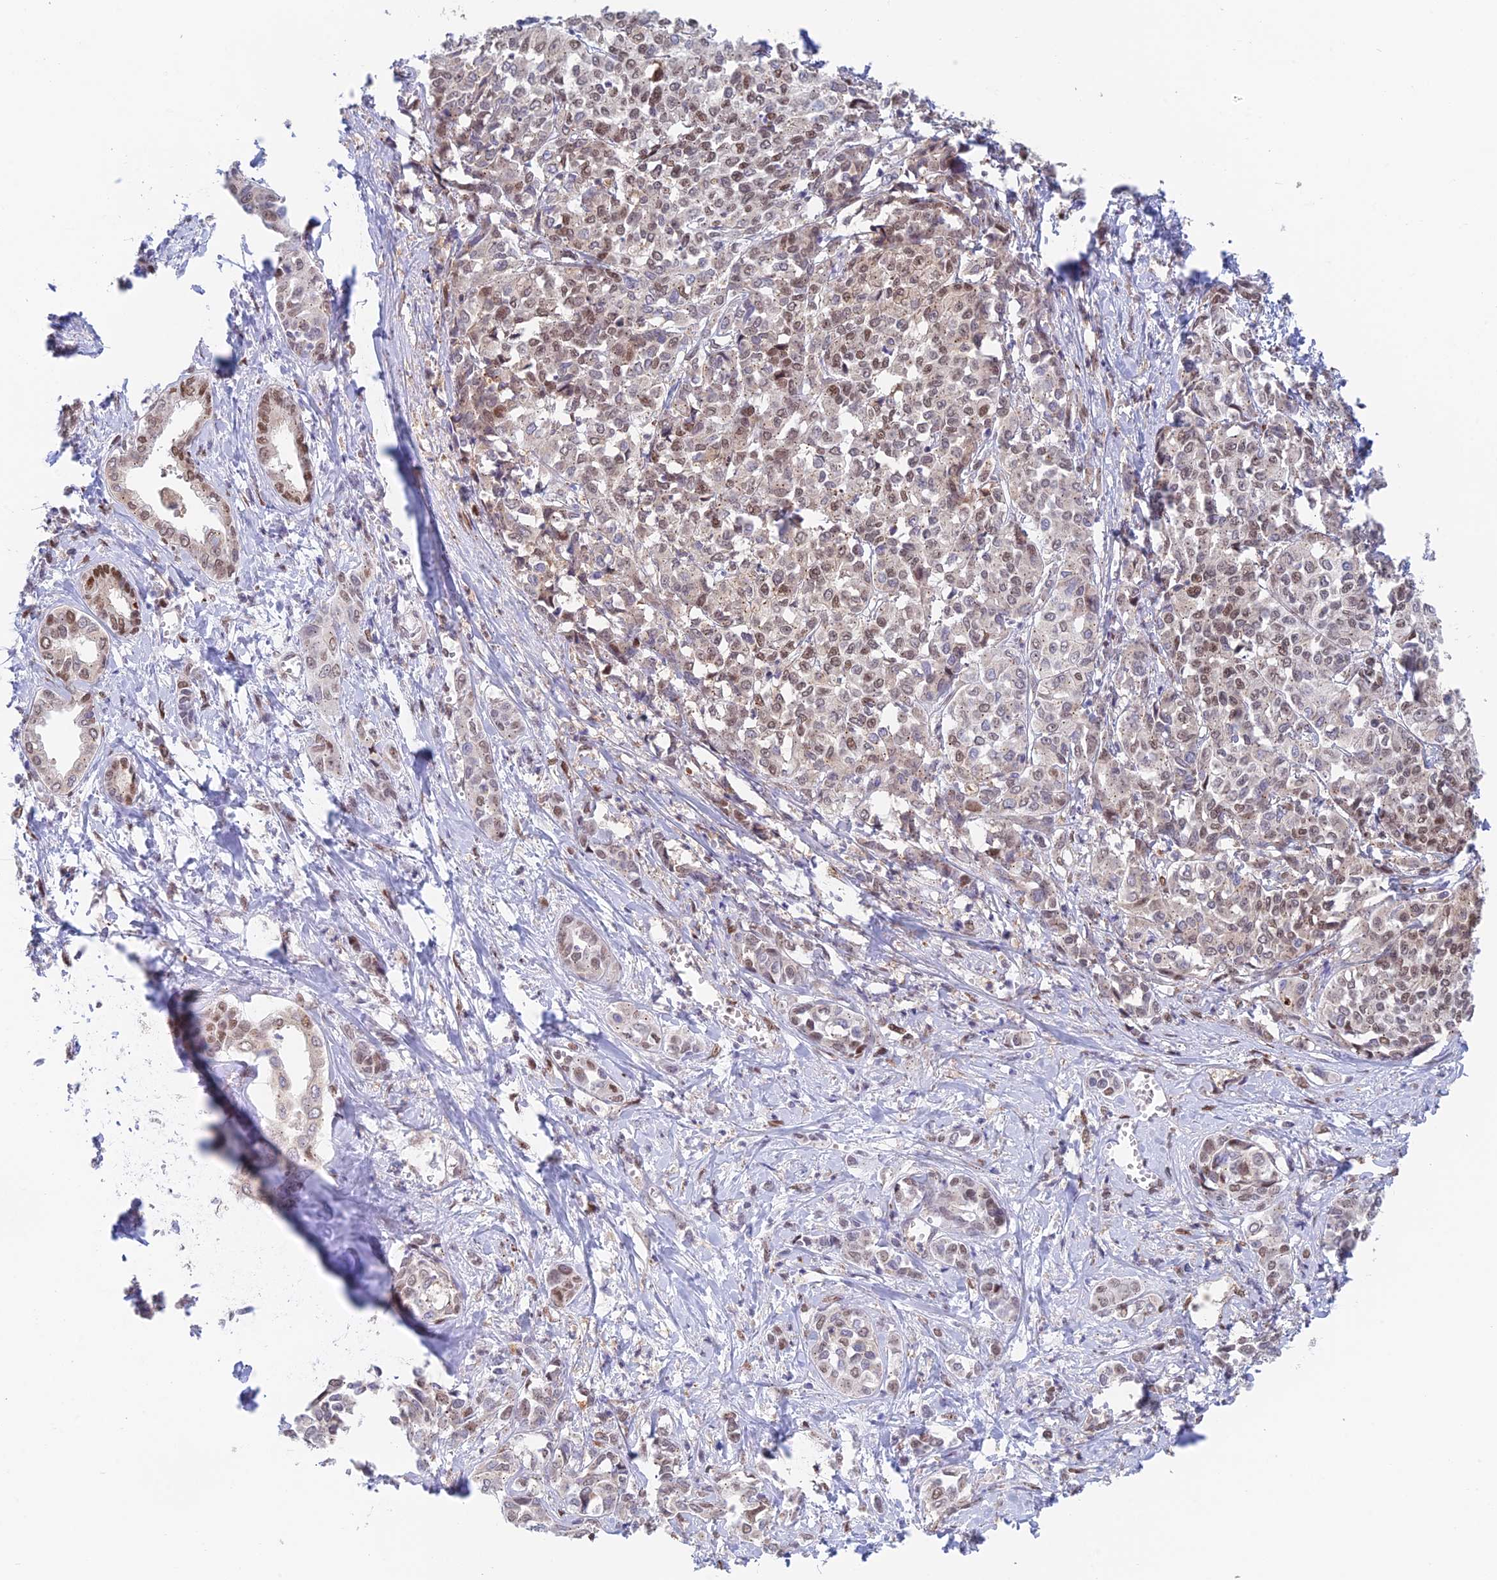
{"staining": {"intensity": "moderate", "quantity": "25%-75%", "location": "nuclear"}, "tissue": "liver cancer", "cell_type": "Tumor cells", "image_type": "cancer", "snomed": [{"axis": "morphology", "description": "Cholangiocarcinoma"}, {"axis": "topography", "description": "Liver"}], "caption": "This is a histology image of immunohistochemistry staining of liver cancer, which shows moderate staining in the nuclear of tumor cells.", "gene": "MRPL17", "patient": {"sex": "female", "age": 77}}